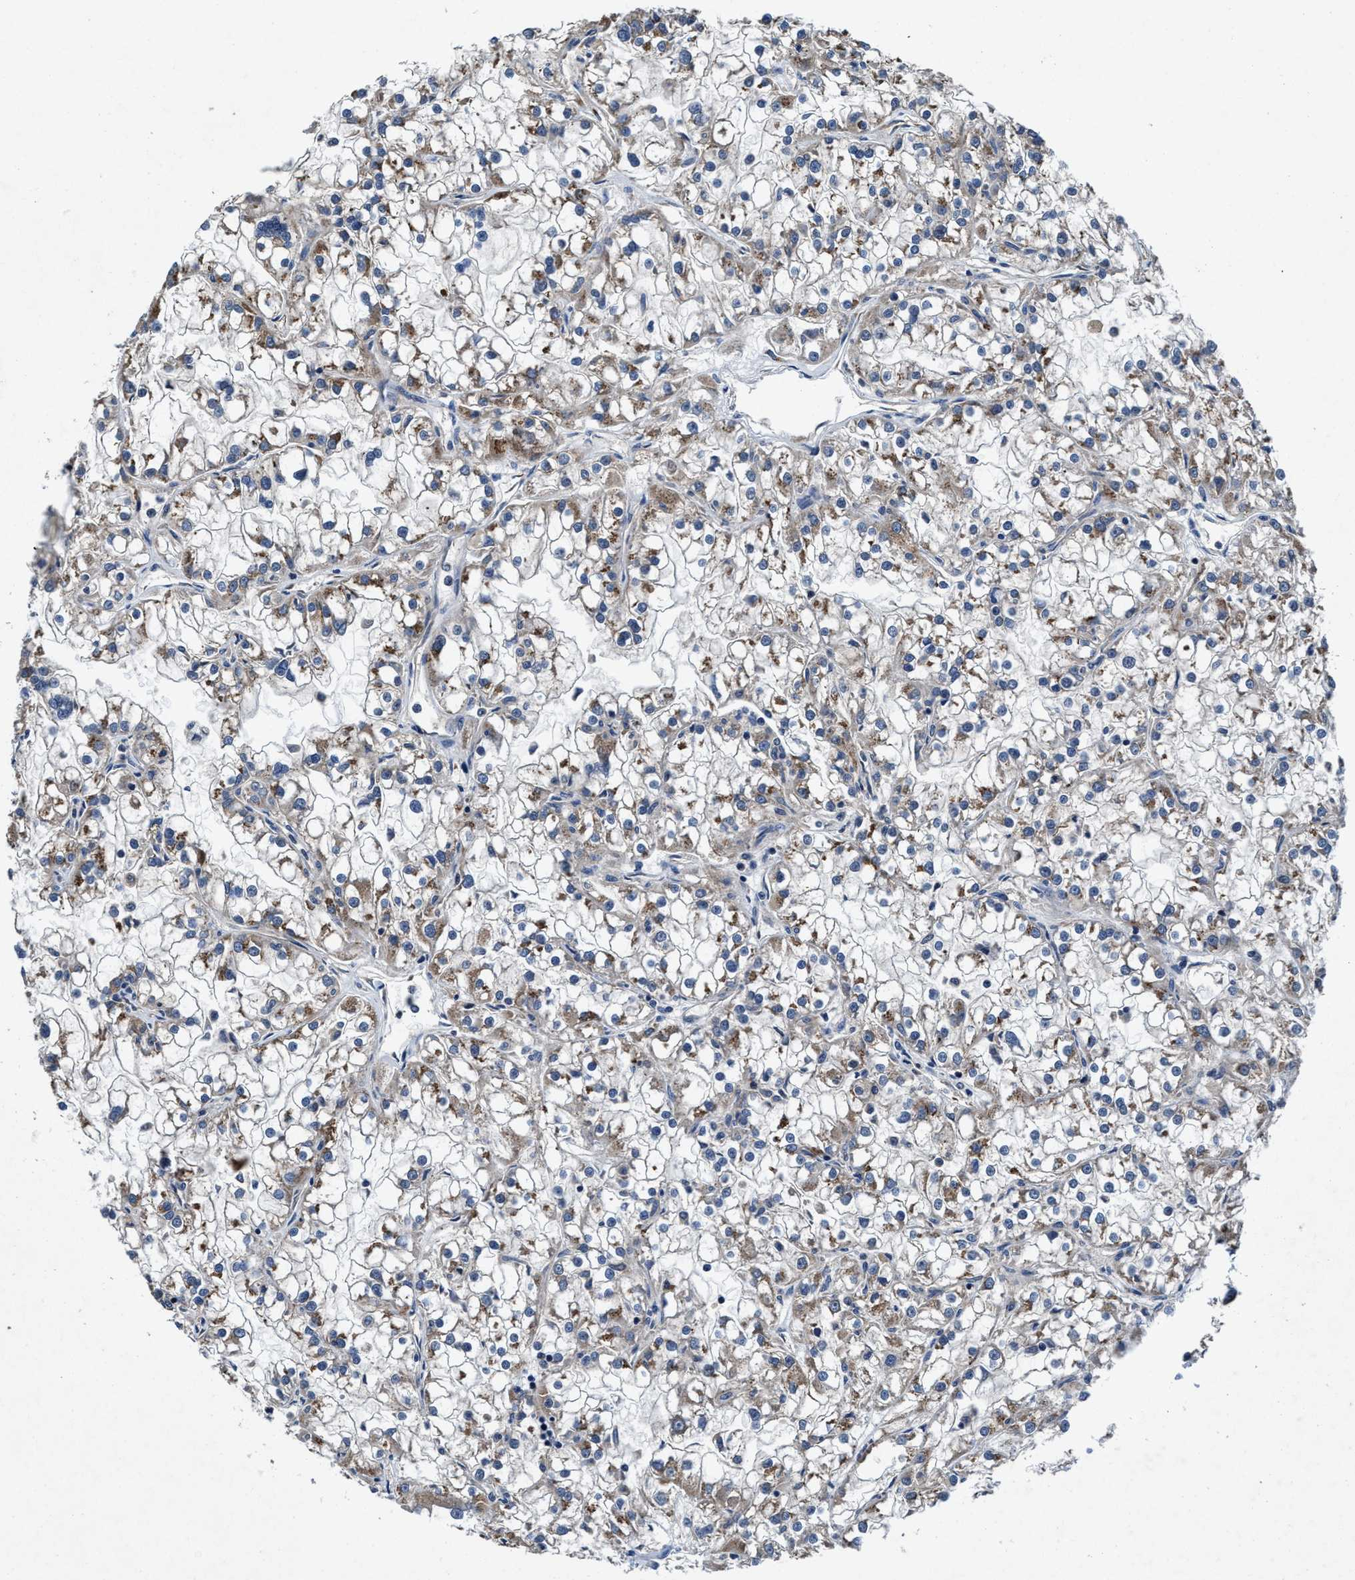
{"staining": {"intensity": "moderate", "quantity": "25%-75%", "location": "cytoplasmic/membranous"}, "tissue": "renal cancer", "cell_type": "Tumor cells", "image_type": "cancer", "snomed": [{"axis": "morphology", "description": "Adenocarcinoma, NOS"}, {"axis": "topography", "description": "Kidney"}], "caption": "A brown stain labels moderate cytoplasmic/membranous positivity of a protein in human renal adenocarcinoma tumor cells.", "gene": "TMEM53", "patient": {"sex": "female", "age": 52}}